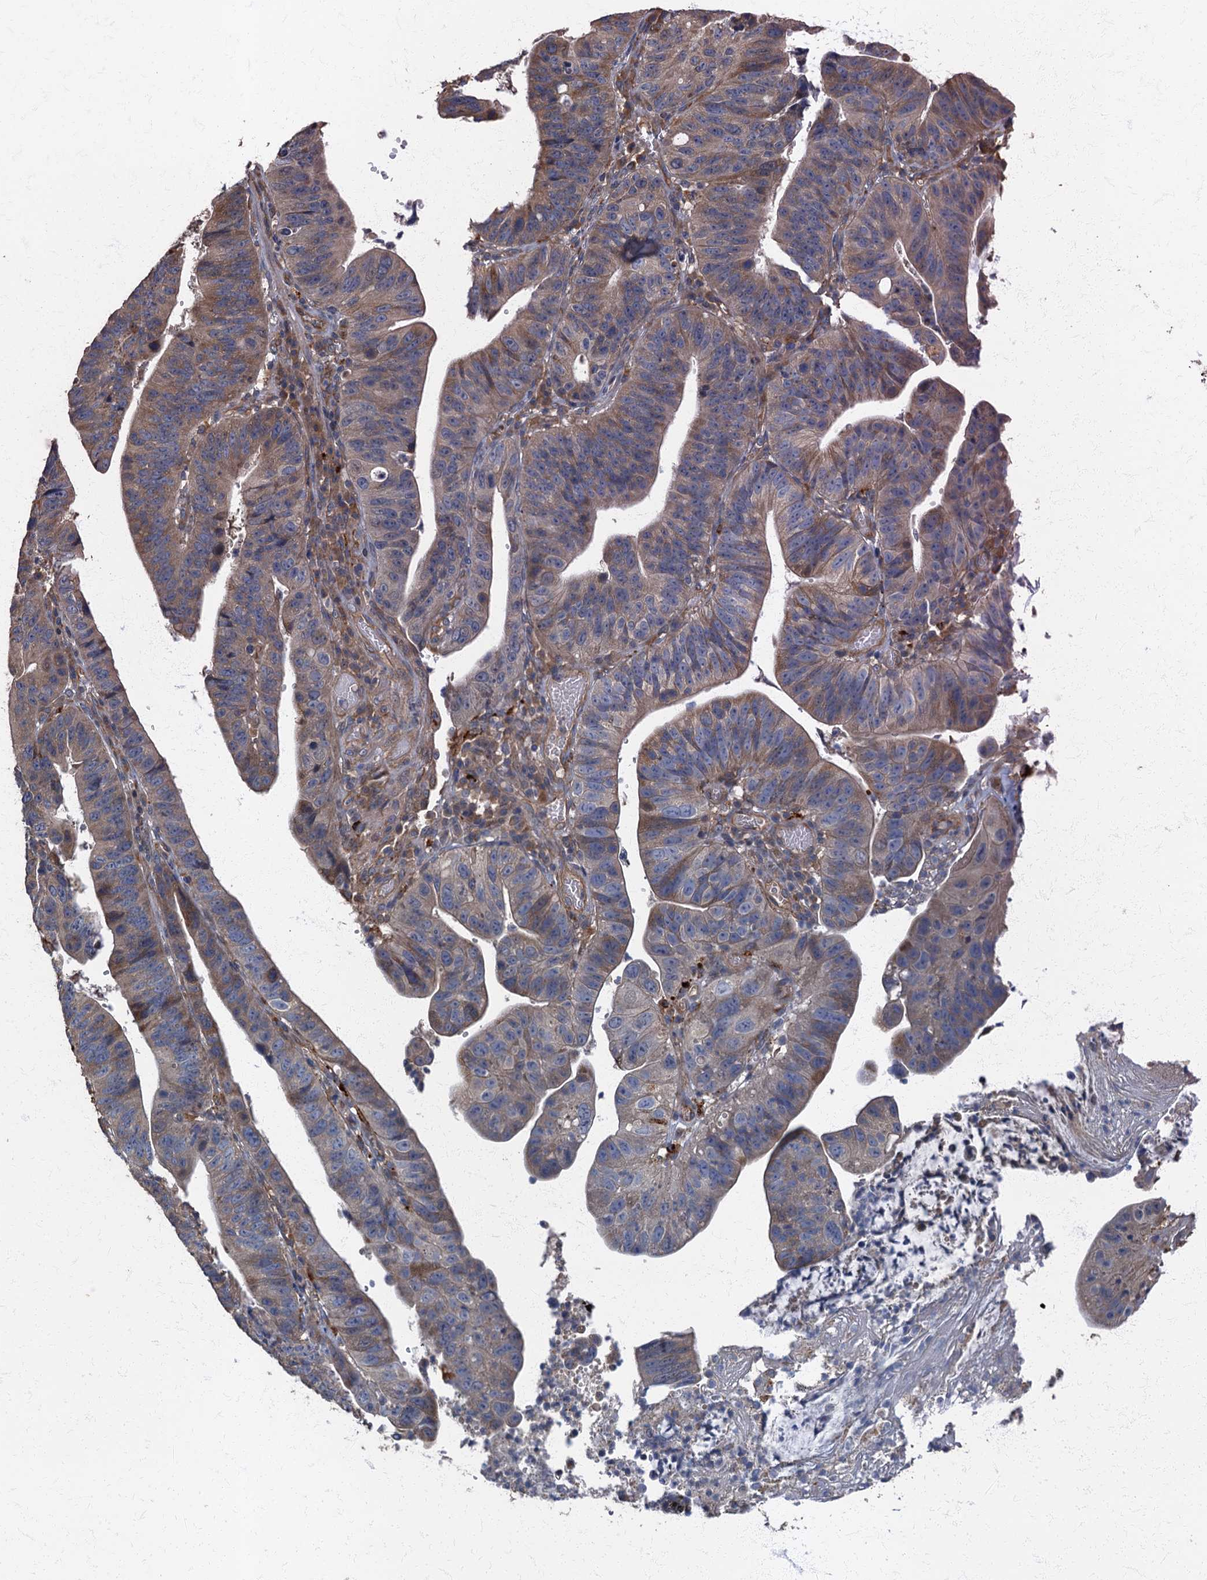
{"staining": {"intensity": "weak", "quantity": "25%-75%", "location": "cytoplasmic/membranous"}, "tissue": "stomach cancer", "cell_type": "Tumor cells", "image_type": "cancer", "snomed": [{"axis": "morphology", "description": "Adenocarcinoma, NOS"}, {"axis": "topography", "description": "Stomach"}], "caption": "This image demonstrates immunohistochemistry (IHC) staining of human stomach cancer, with low weak cytoplasmic/membranous staining in approximately 25%-75% of tumor cells.", "gene": "ARL11", "patient": {"sex": "male", "age": 59}}